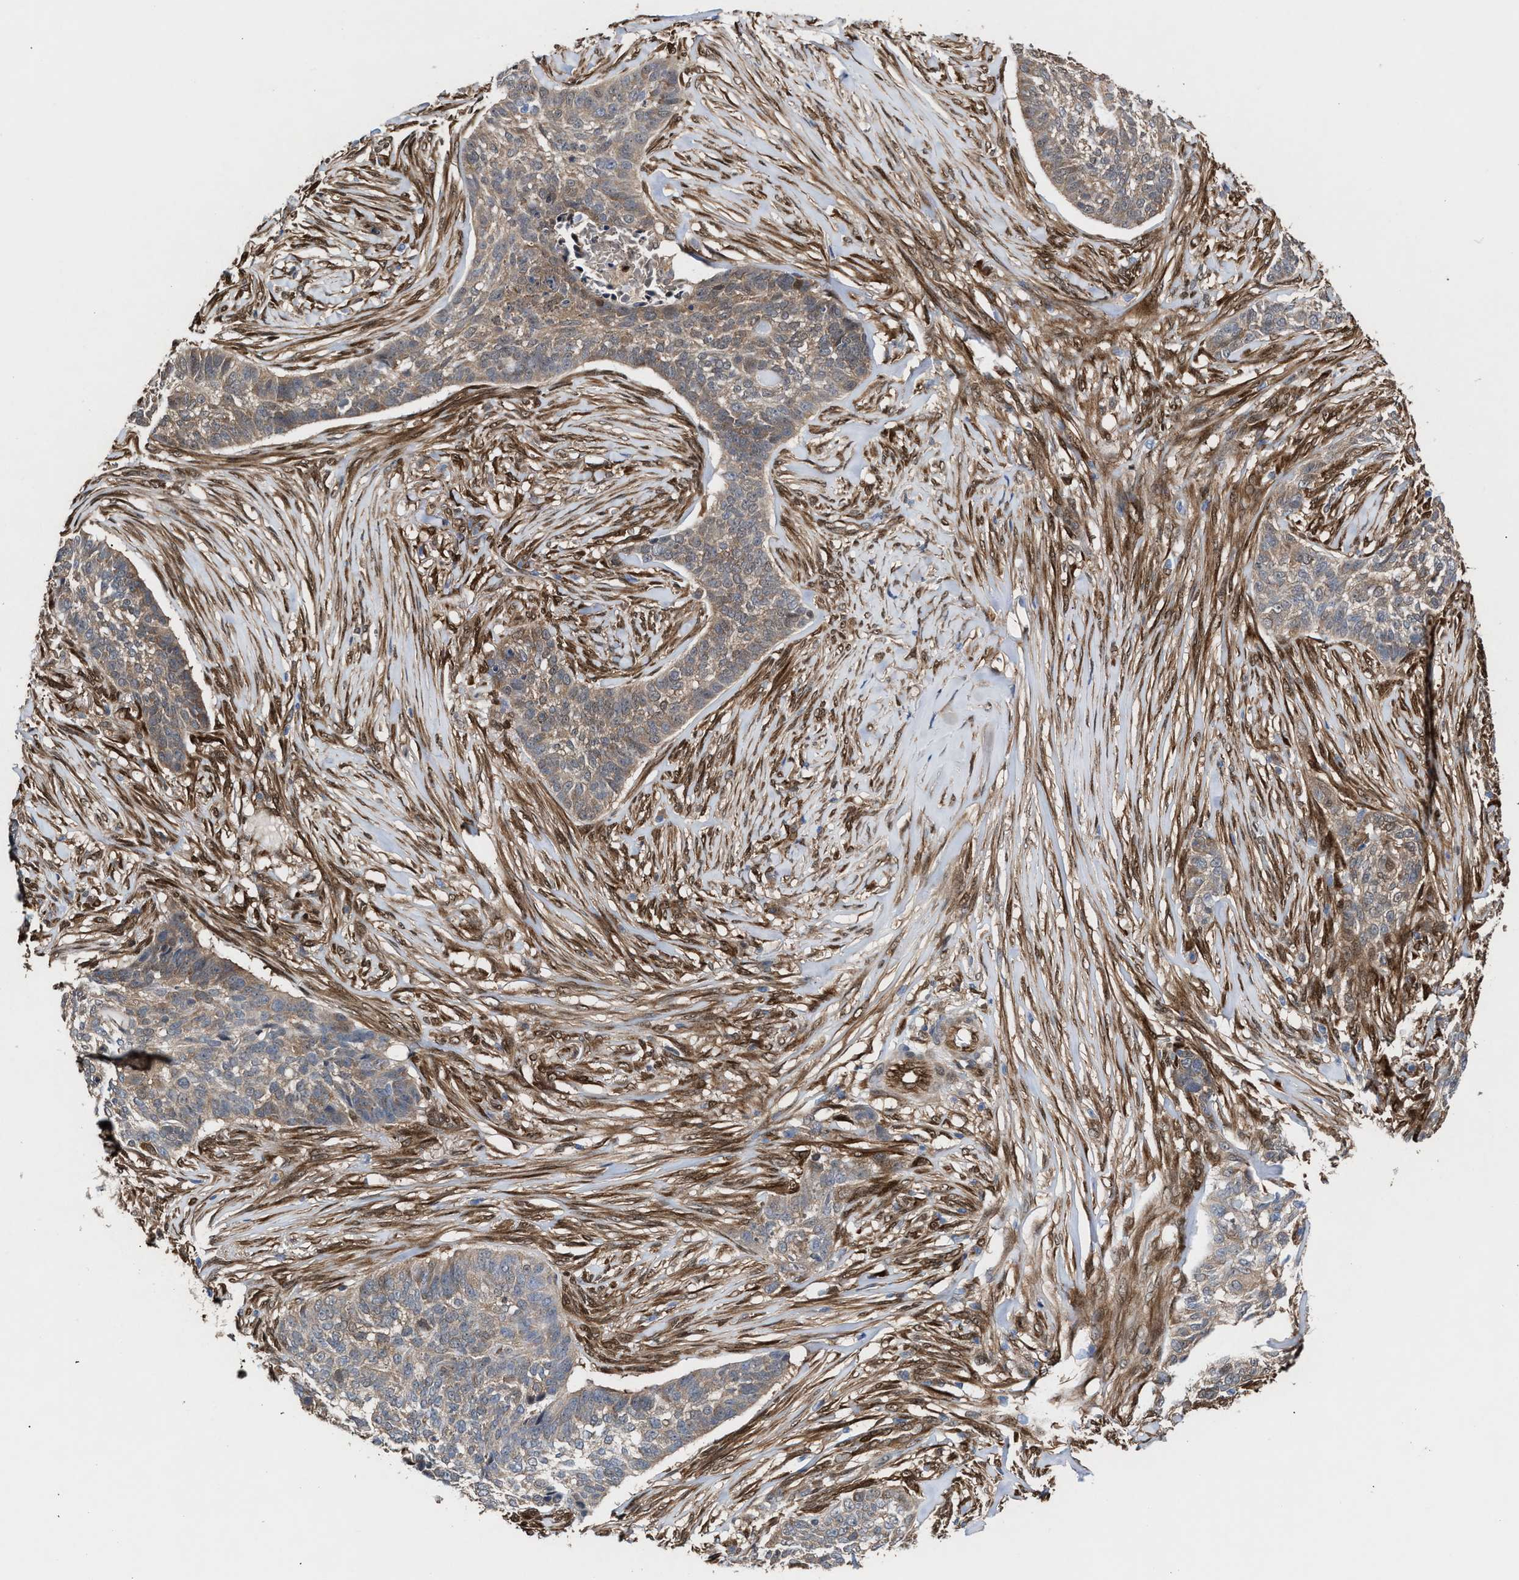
{"staining": {"intensity": "weak", "quantity": "25%-75%", "location": "cytoplasmic/membranous"}, "tissue": "skin cancer", "cell_type": "Tumor cells", "image_type": "cancer", "snomed": [{"axis": "morphology", "description": "Basal cell carcinoma"}, {"axis": "topography", "description": "Skin"}], "caption": "Immunohistochemical staining of human skin basal cell carcinoma displays weak cytoplasmic/membranous protein staining in about 25%-75% of tumor cells.", "gene": "TP53I3", "patient": {"sex": "male", "age": 85}}